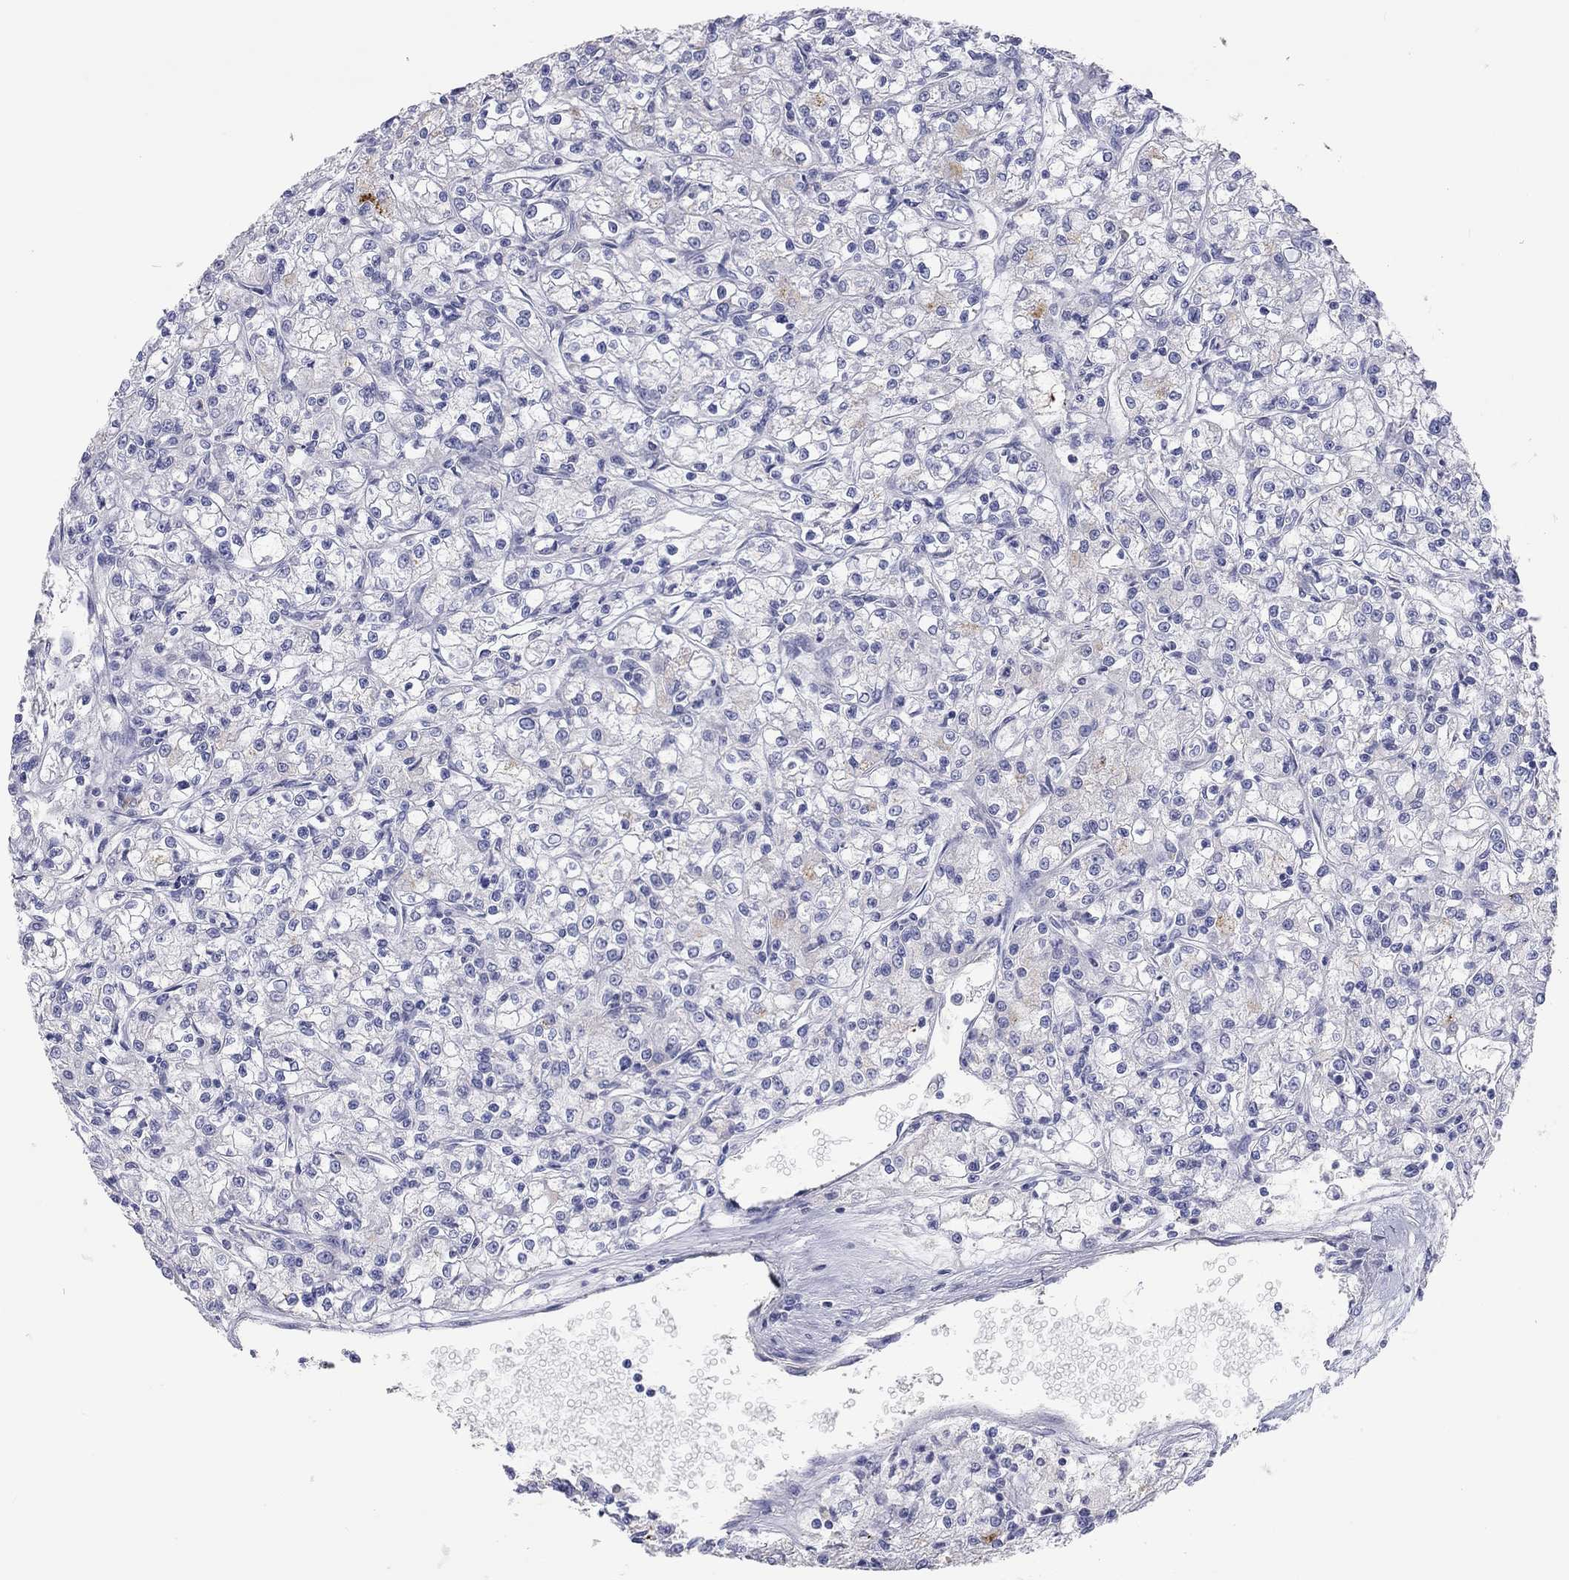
{"staining": {"intensity": "negative", "quantity": "none", "location": "none"}, "tissue": "renal cancer", "cell_type": "Tumor cells", "image_type": "cancer", "snomed": [{"axis": "morphology", "description": "Adenocarcinoma, NOS"}, {"axis": "topography", "description": "Kidney"}], "caption": "Tumor cells show no significant protein positivity in renal cancer.", "gene": "ST7L", "patient": {"sex": "female", "age": 59}}